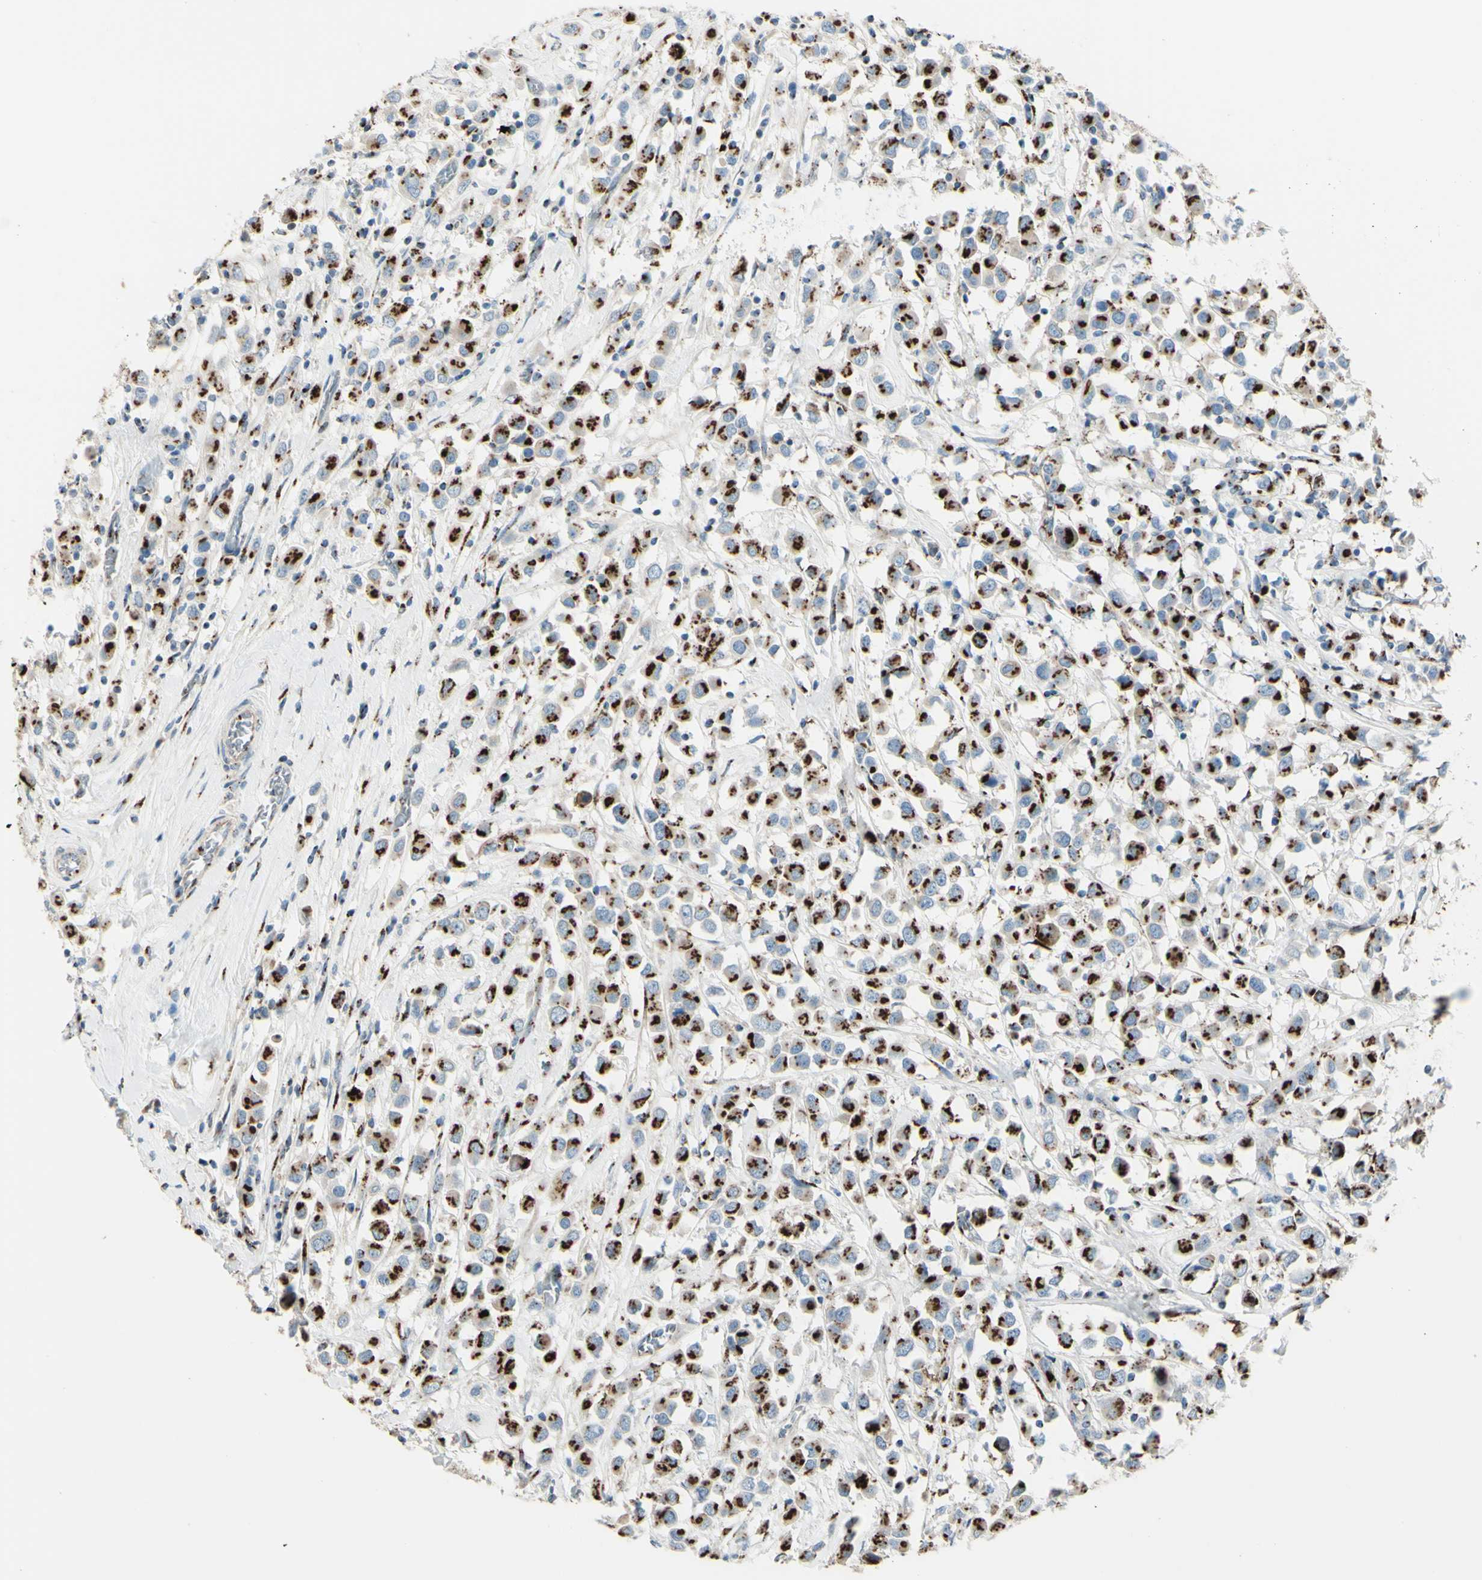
{"staining": {"intensity": "strong", "quantity": ">75%", "location": "cytoplasmic/membranous"}, "tissue": "breast cancer", "cell_type": "Tumor cells", "image_type": "cancer", "snomed": [{"axis": "morphology", "description": "Duct carcinoma"}, {"axis": "topography", "description": "Breast"}], "caption": "There is high levels of strong cytoplasmic/membranous staining in tumor cells of breast cancer, as demonstrated by immunohistochemical staining (brown color).", "gene": "B4GALT1", "patient": {"sex": "female", "age": 61}}